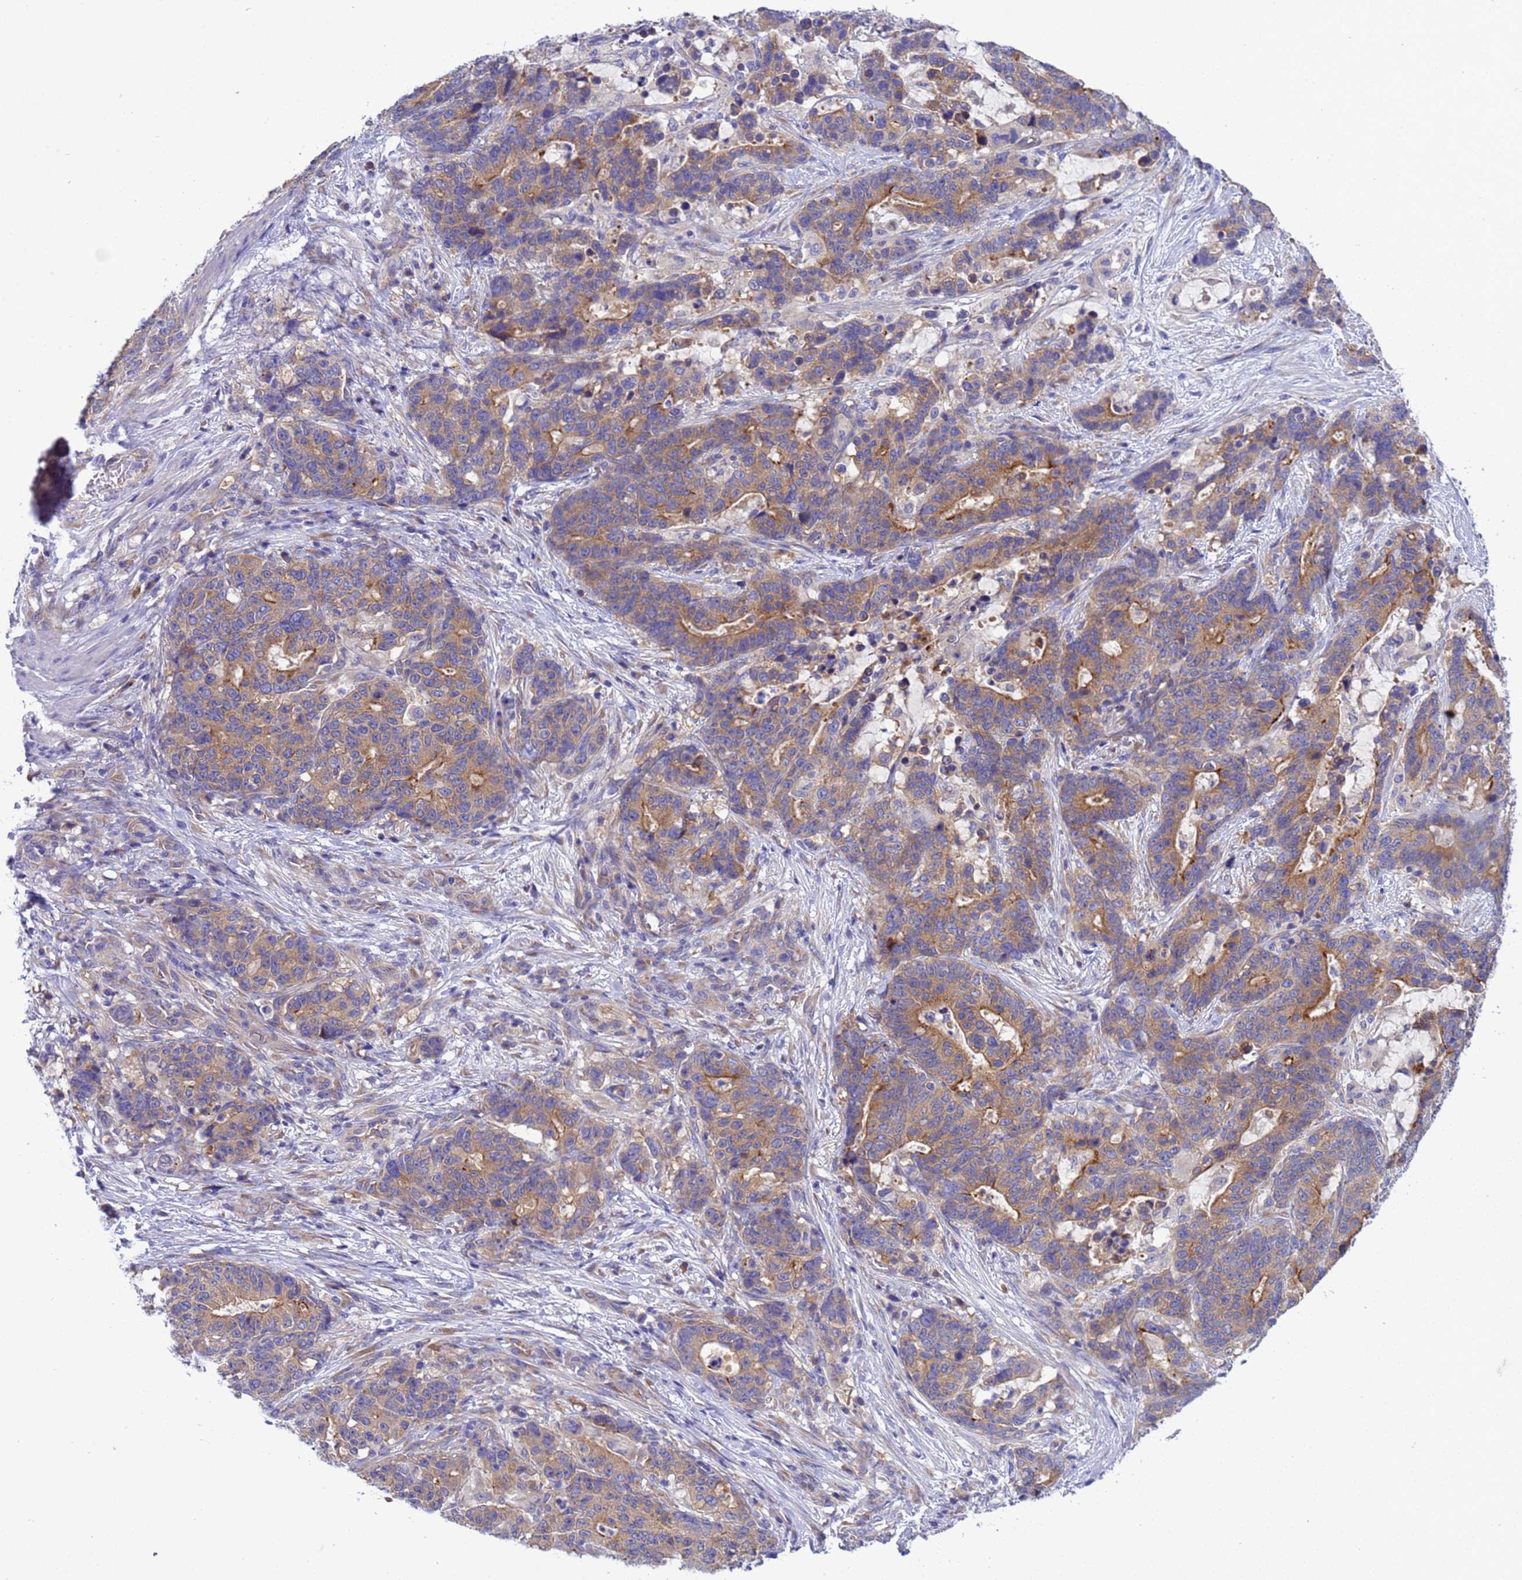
{"staining": {"intensity": "moderate", "quantity": "25%-75%", "location": "cytoplasmic/membranous"}, "tissue": "stomach cancer", "cell_type": "Tumor cells", "image_type": "cancer", "snomed": [{"axis": "morphology", "description": "Normal tissue, NOS"}, {"axis": "morphology", "description": "Adenocarcinoma, NOS"}, {"axis": "topography", "description": "Stomach"}], "caption": "Stomach adenocarcinoma was stained to show a protein in brown. There is medium levels of moderate cytoplasmic/membranous staining in approximately 25%-75% of tumor cells.", "gene": "RC3H2", "patient": {"sex": "female", "age": 64}}